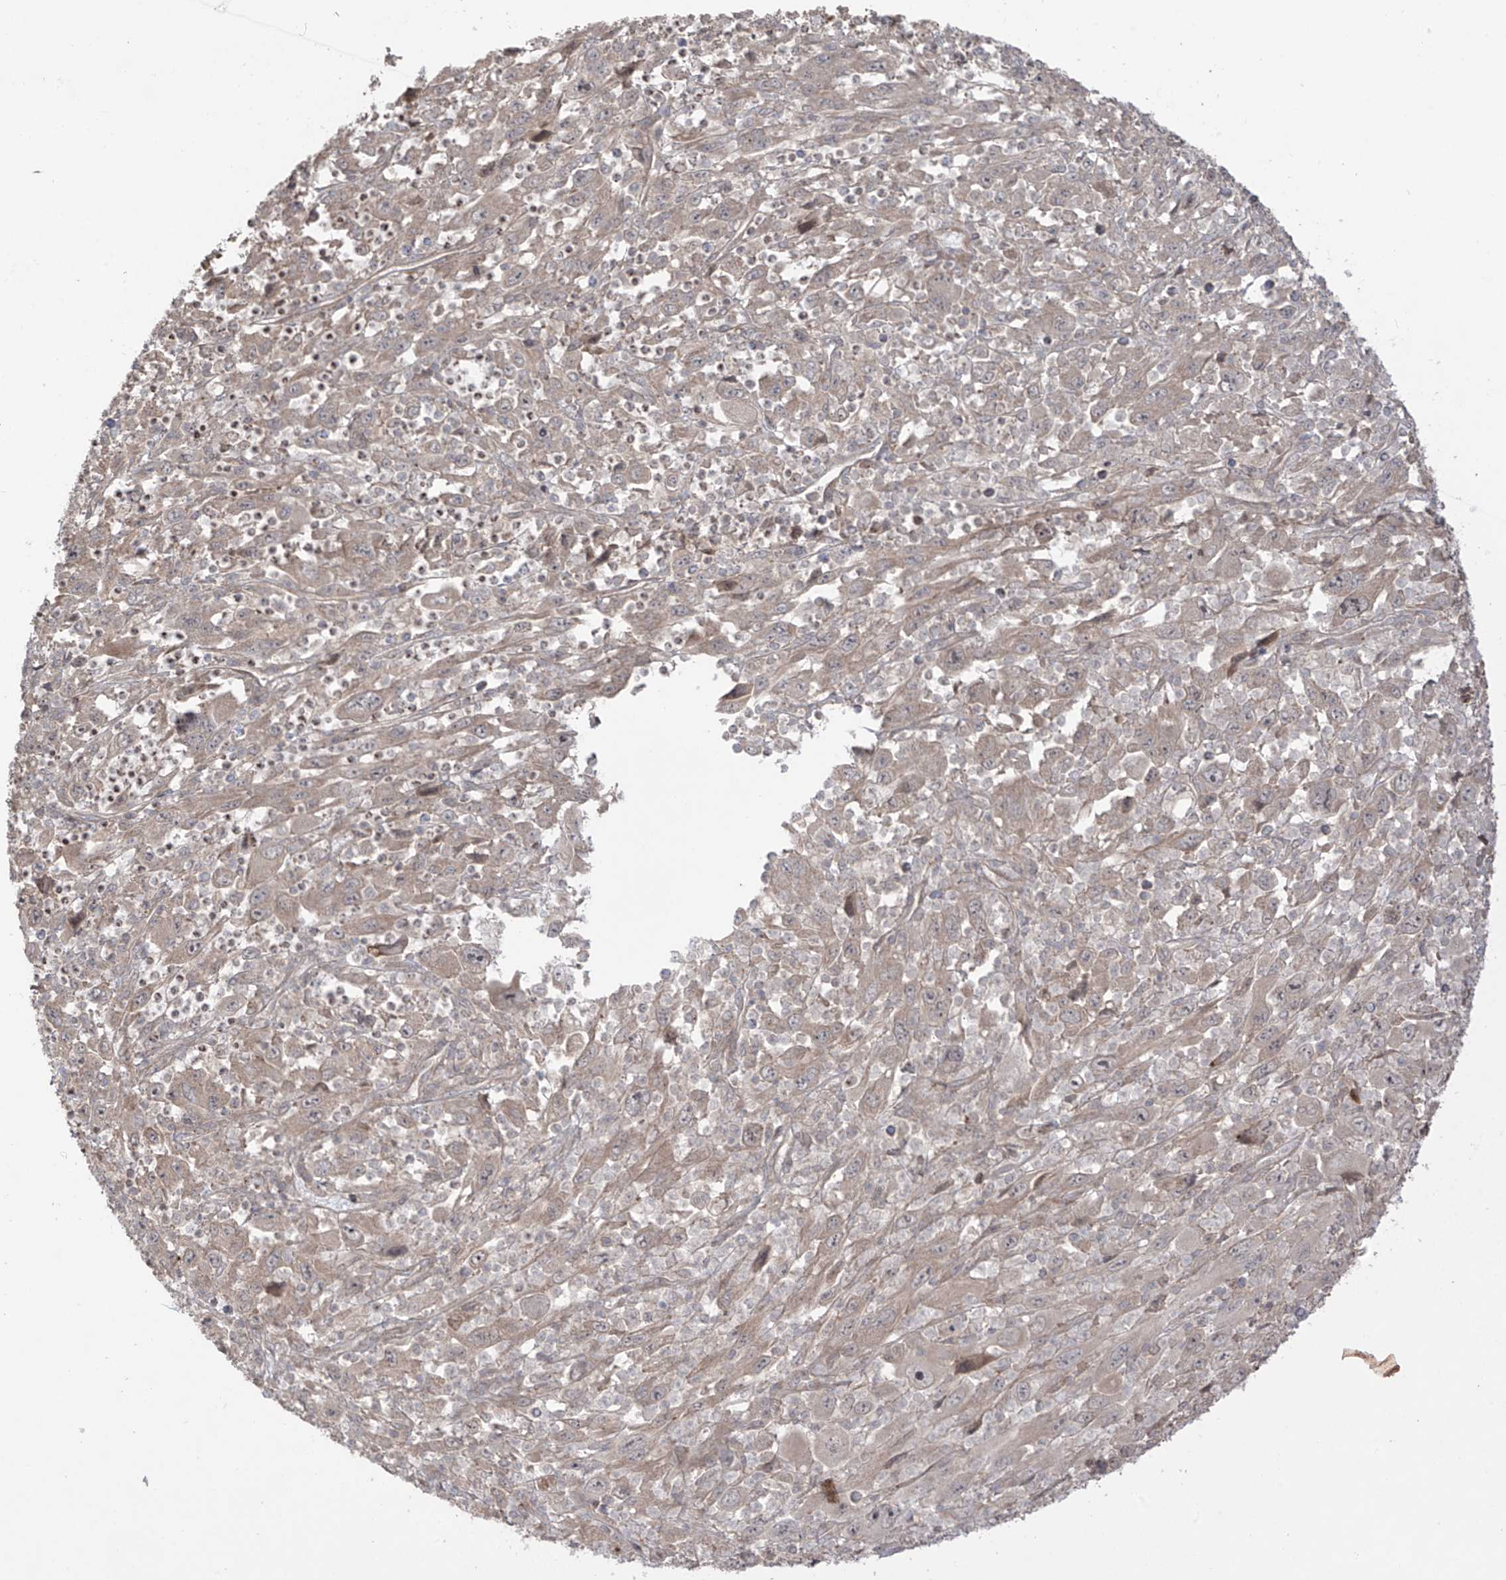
{"staining": {"intensity": "negative", "quantity": "none", "location": "none"}, "tissue": "melanoma", "cell_type": "Tumor cells", "image_type": "cancer", "snomed": [{"axis": "morphology", "description": "Malignant melanoma, Metastatic site"}, {"axis": "topography", "description": "Skin"}], "caption": "IHC histopathology image of neoplastic tissue: melanoma stained with DAB (3,3'-diaminobenzidine) demonstrates no significant protein expression in tumor cells. (Immunohistochemistry (ihc), brightfield microscopy, high magnification).", "gene": "LRRC74A", "patient": {"sex": "female", "age": 56}}